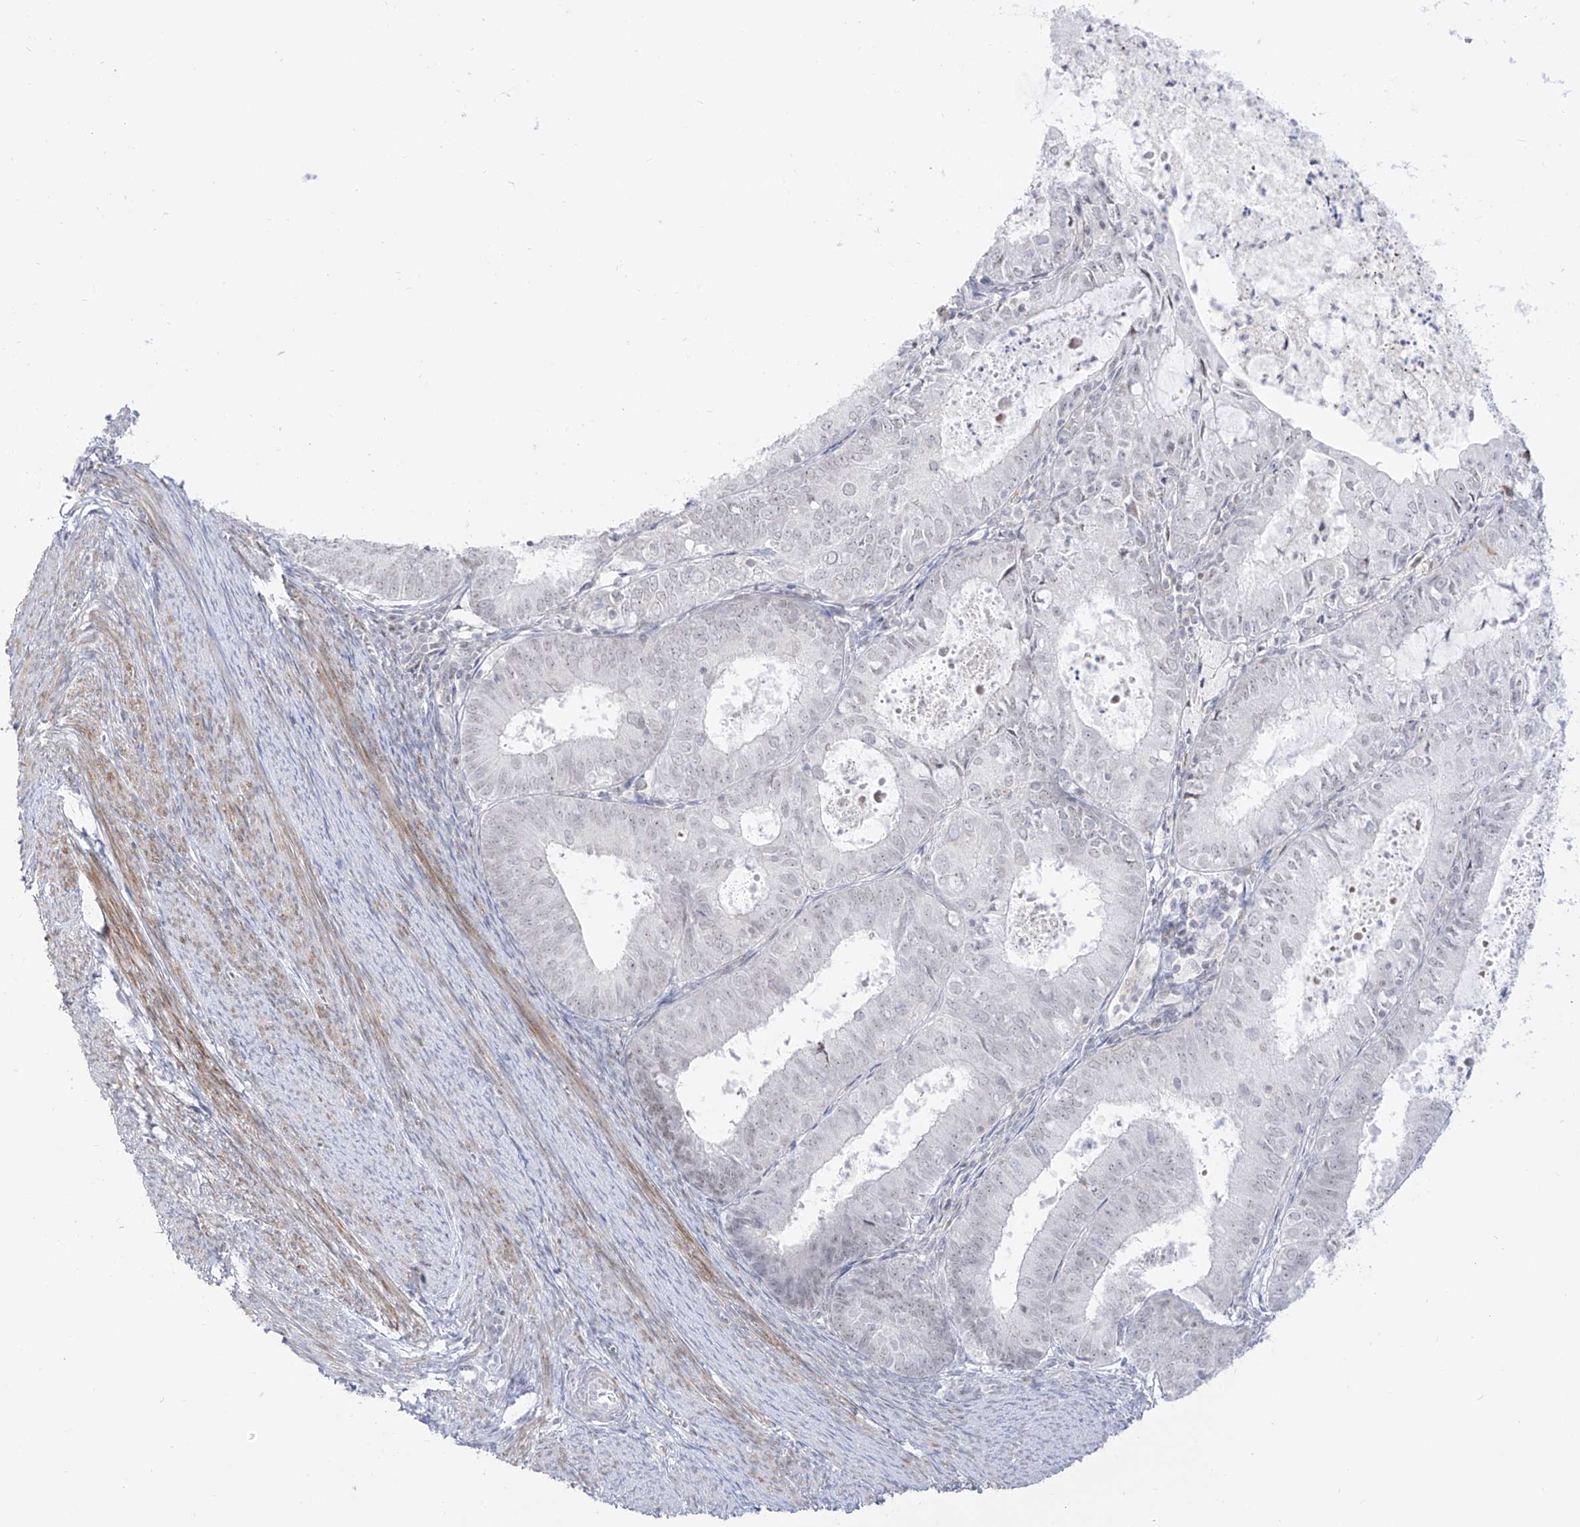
{"staining": {"intensity": "negative", "quantity": "none", "location": "none"}, "tissue": "endometrial cancer", "cell_type": "Tumor cells", "image_type": "cancer", "snomed": [{"axis": "morphology", "description": "Adenocarcinoma, NOS"}, {"axis": "topography", "description": "Endometrium"}], "caption": "A histopathology image of human adenocarcinoma (endometrial) is negative for staining in tumor cells. (DAB immunohistochemistry, high magnification).", "gene": "ZNF180", "patient": {"sex": "female", "age": 57}}